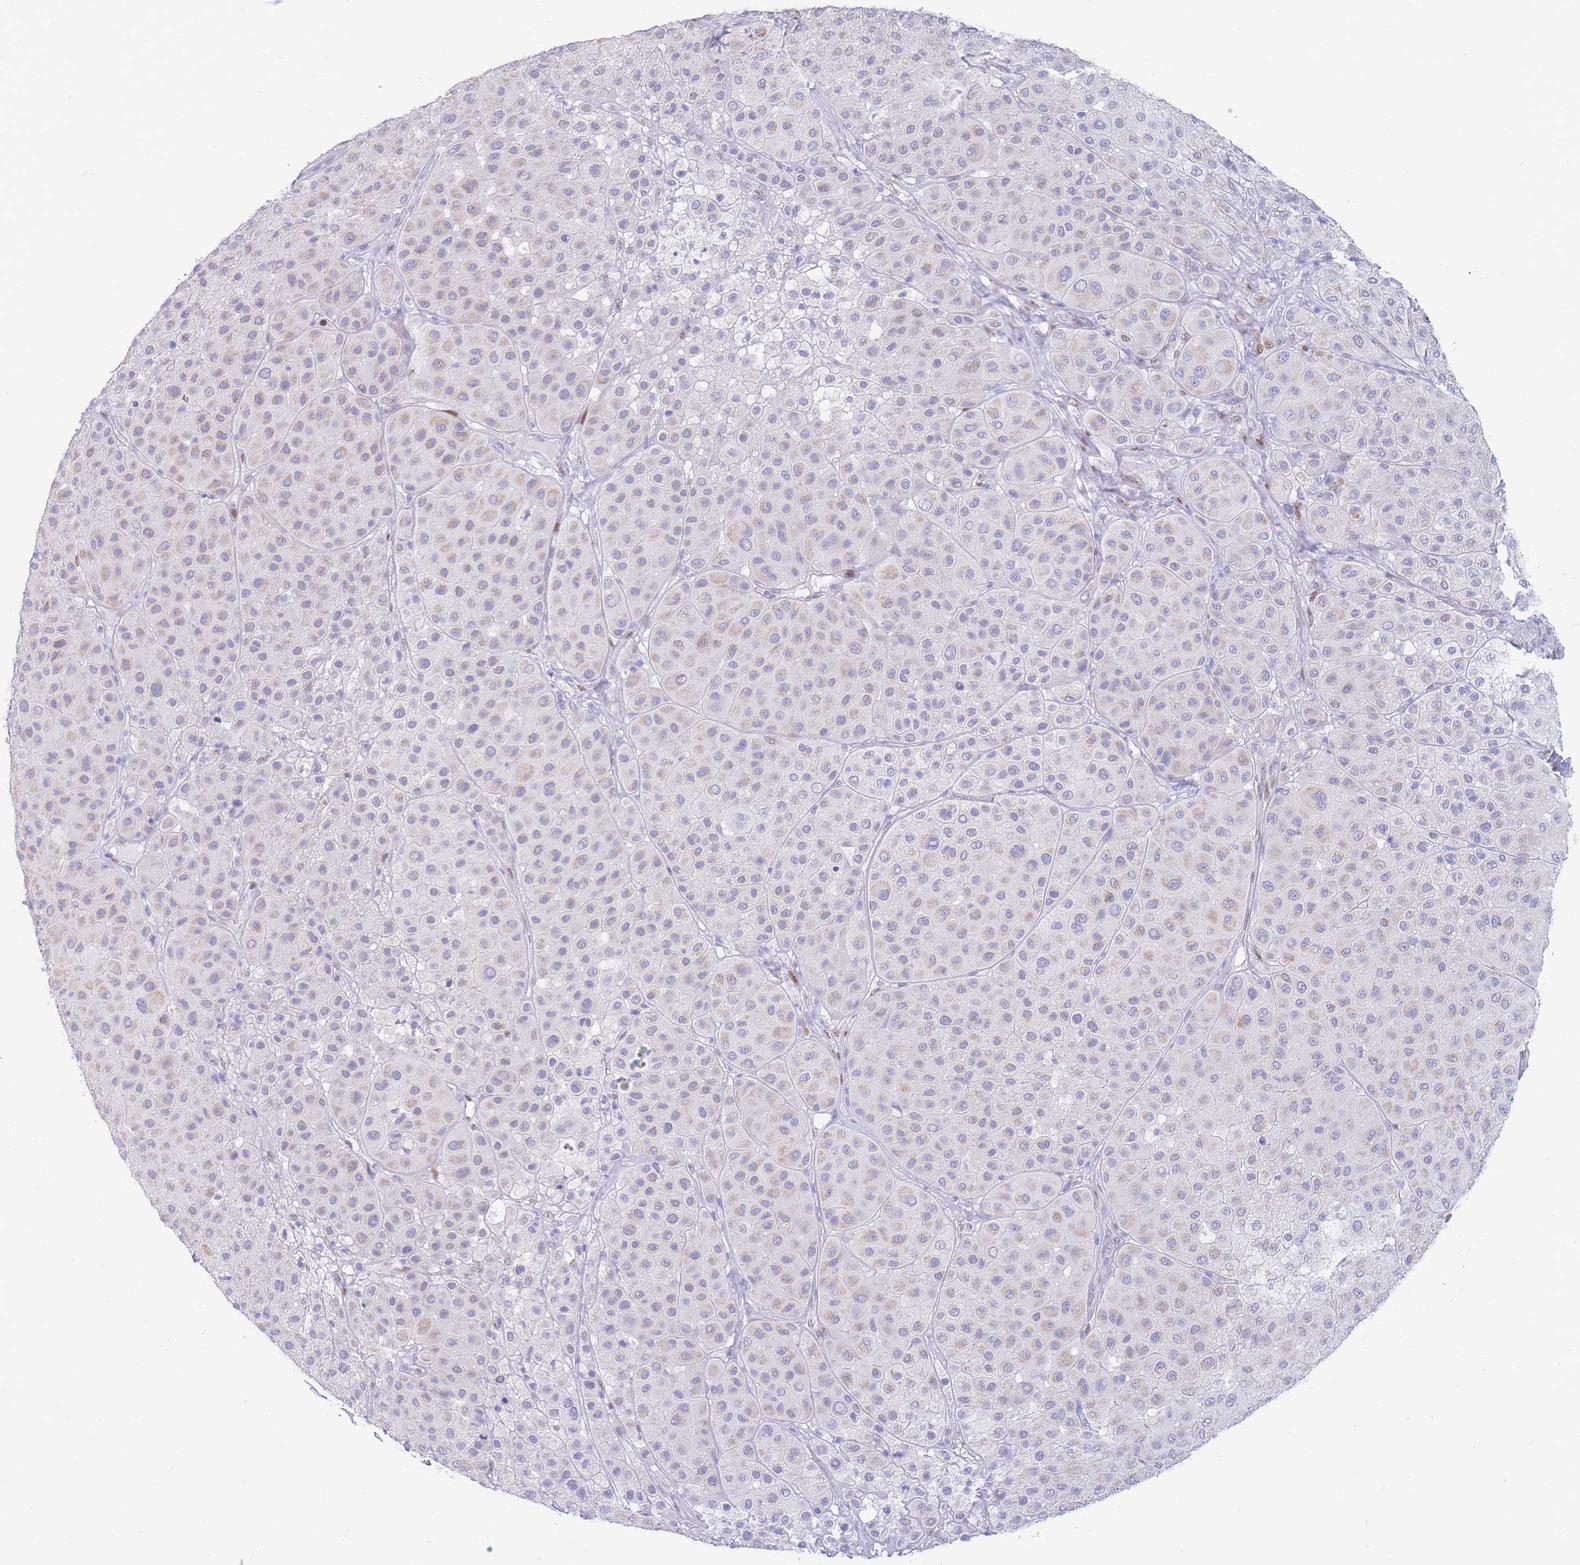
{"staining": {"intensity": "negative", "quantity": "none", "location": "none"}, "tissue": "melanoma", "cell_type": "Tumor cells", "image_type": "cancer", "snomed": [{"axis": "morphology", "description": "Malignant melanoma, Metastatic site"}, {"axis": "topography", "description": "Smooth muscle"}], "caption": "Tumor cells show no significant expression in melanoma.", "gene": "PSMB5", "patient": {"sex": "male", "age": 41}}